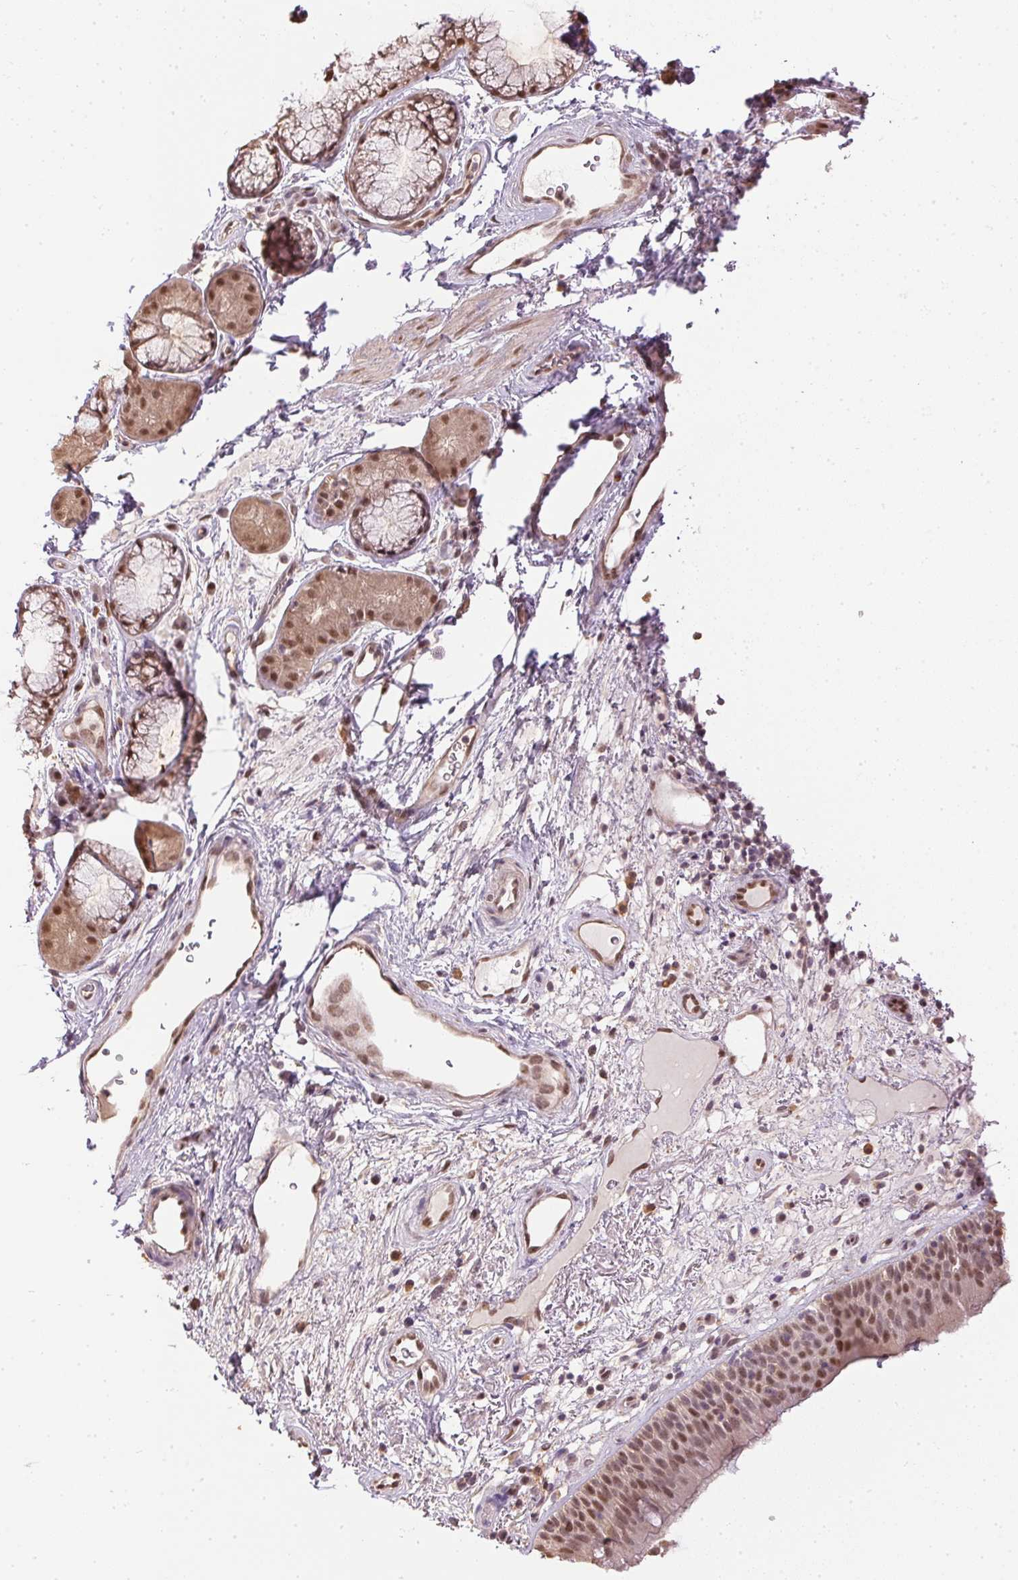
{"staining": {"intensity": "moderate", "quantity": ">75%", "location": "nuclear"}, "tissue": "bronchus", "cell_type": "Respiratory epithelial cells", "image_type": "normal", "snomed": [{"axis": "morphology", "description": "Normal tissue, NOS"}, {"axis": "topography", "description": "Cartilage tissue"}, {"axis": "topography", "description": "Bronchus"}], "caption": "Immunohistochemical staining of benign human bronchus demonstrates moderate nuclear protein positivity in approximately >75% of respiratory epithelial cells.", "gene": "TPI1", "patient": {"sex": "male", "age": 58}}